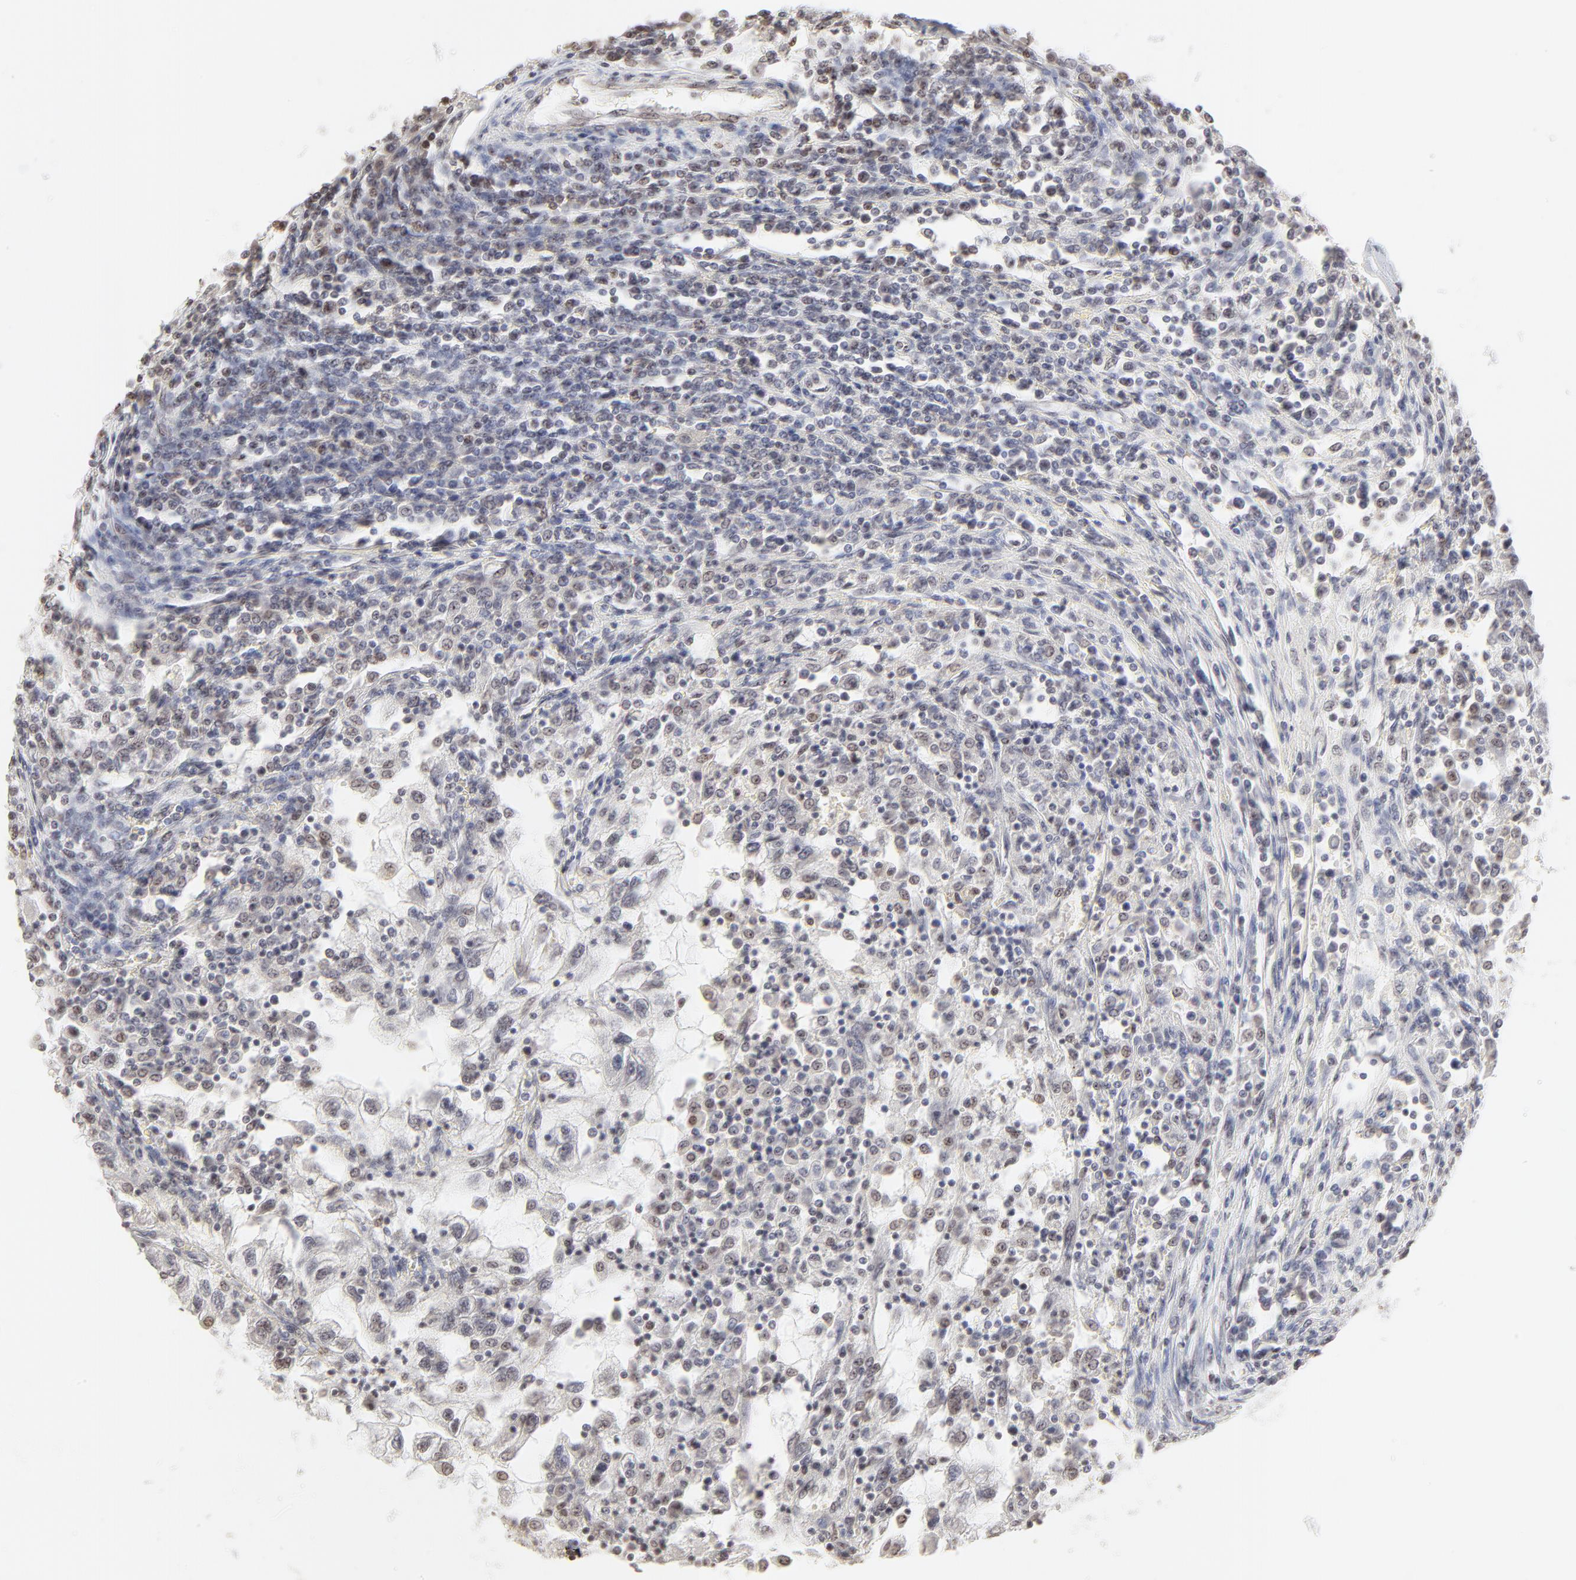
{"staining": {"intensity": "negative", "quantity": "none", "location": "none"}, "tissue": "renal cancer", "cell_type": "Tumor cells", "image_type": "cancer", "snomed": [{"axis": "morphology", "description": "Normal tissue, NOS"}, {"axis": "morphology", "description": "Adenocarcinoma, NOS"}, {"axis": "topography", "description": "Kidney"}], "caption": "Immunohistochemistry micrograph of human renal cancer (adenocarcinoma) stained for a protein (brown), which shows no staining in tumor cells. (DAB (3,3'-diaminobenzidine) immunohistochemistry (IHC) visualized using brightfield microscopy, high magnification).", "gene": "NFIL3", "patient": {"sex": "male", "age": 71}}